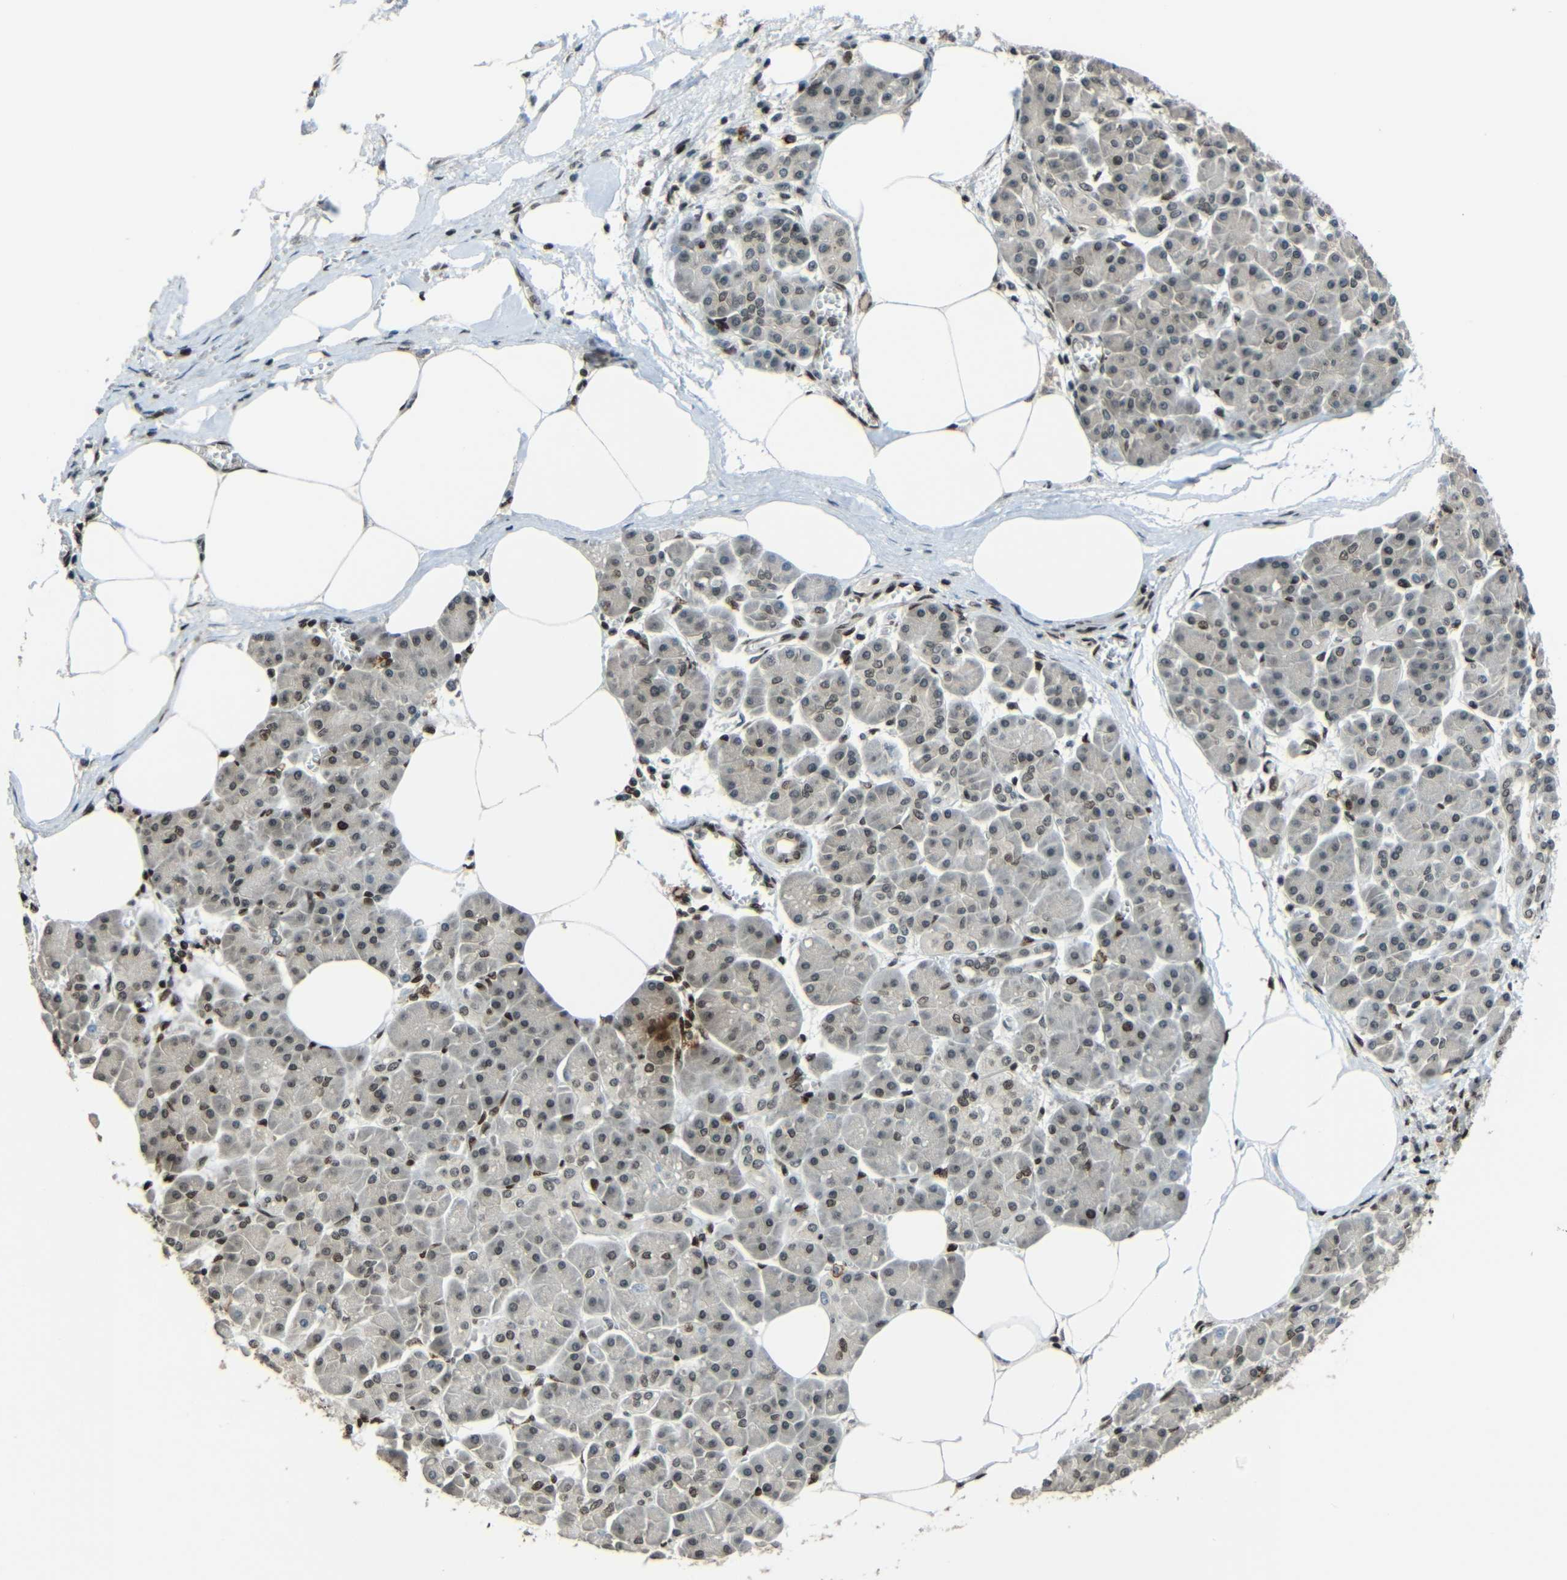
{"staining": {"intensity": "weak", "quantity": "<25%", "location": "nuclear"}, "tissue": "pancreatic cancer", "cell_type": "Tumor cells", "image_type": "cancer", "snomed": [{"axis": "morphology", "description": "Adenocarcinoma, NOS"}, {"axis": "topography", "description": "Pancreas"}], "caption": "Tumor cells are negative for protein expression in human pancreatic adenocarcinoma.", "gene": "PSIP1", "patient": {"sex": "female", "age": 70}}